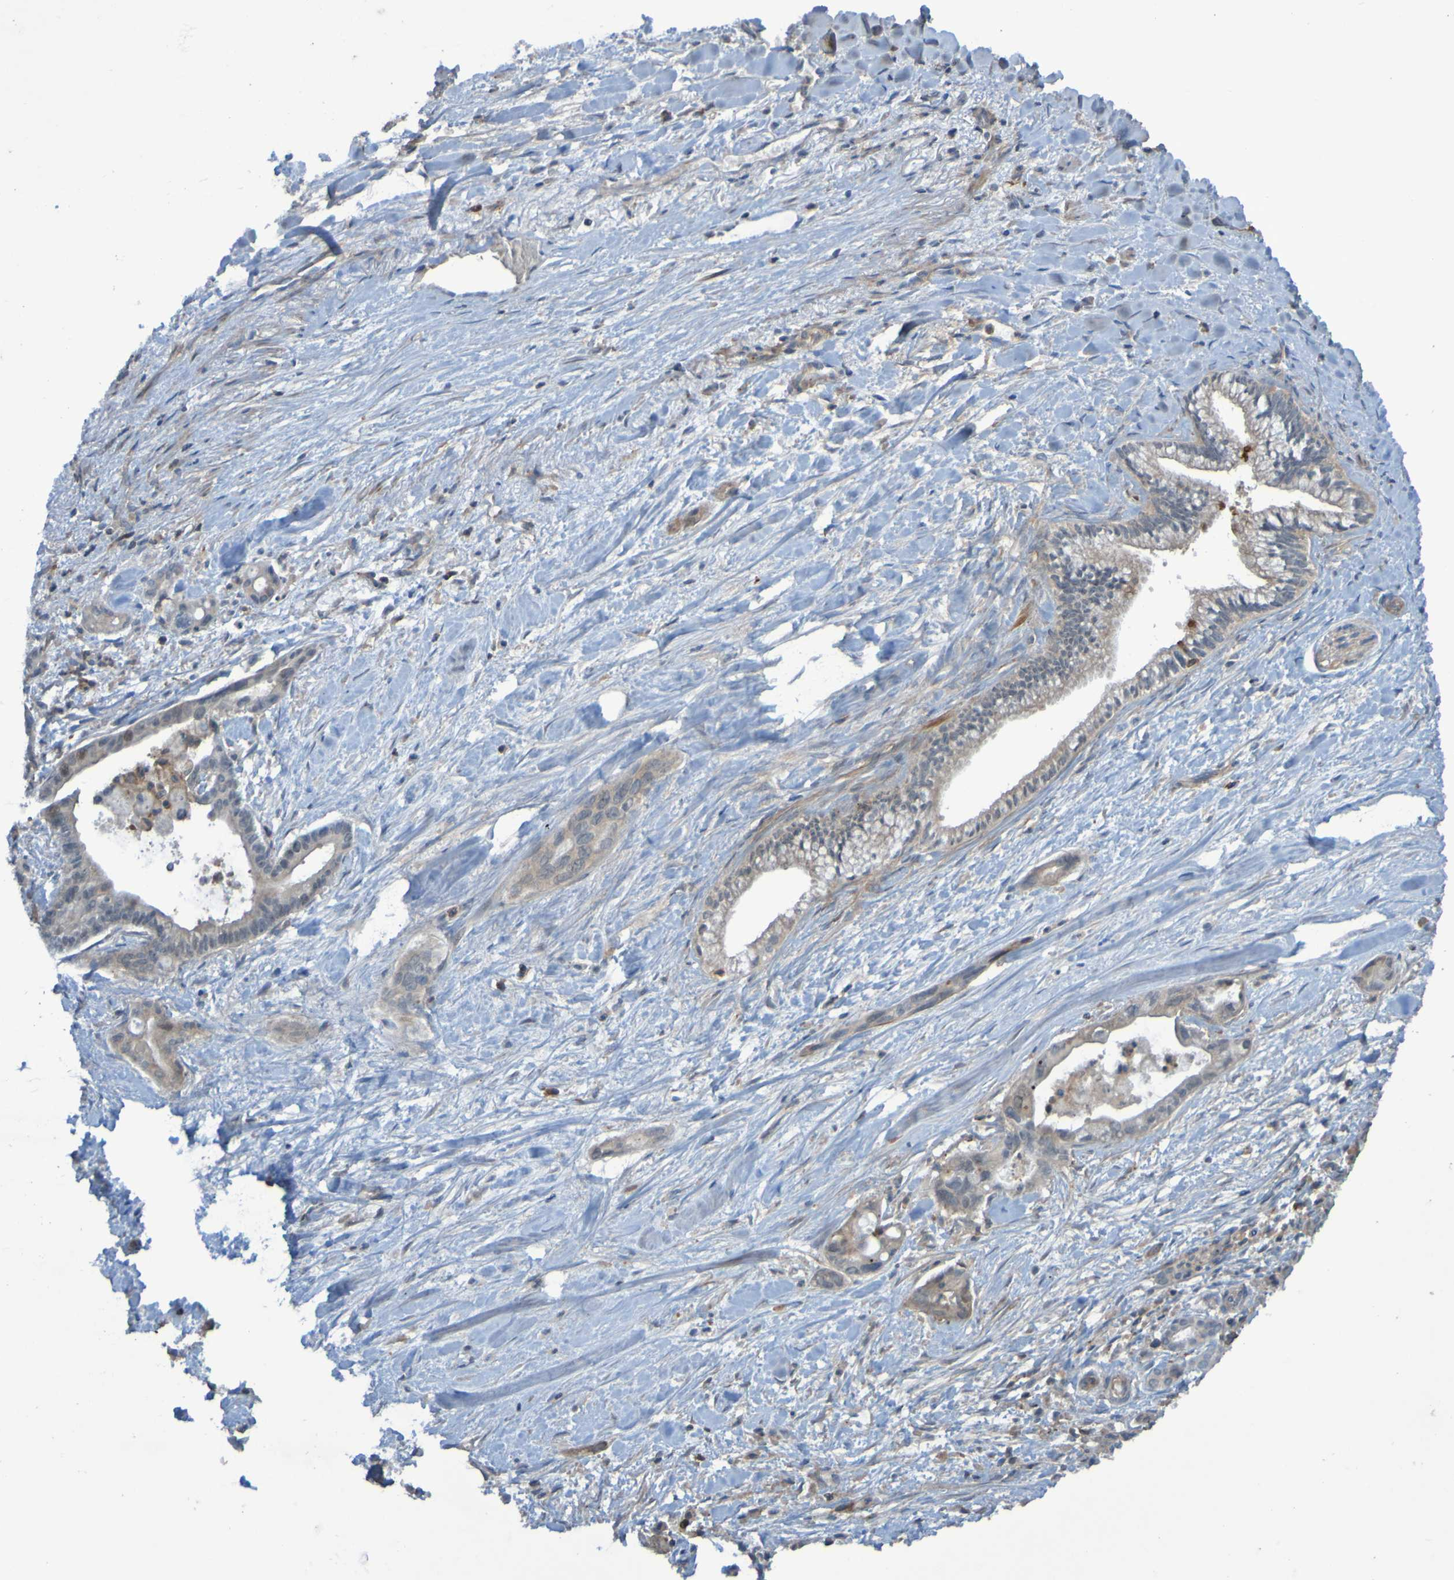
{"staining": {"intensity": "weak", "quantity": ">75%", "location": "cytoplasmic/membranous"}, "tissue": "pancreatic cancer", "cell_type": "Tumor cells", "image_type": "cancer", "snomed": [{"axis": "morphology", "description": "Adenocarcinoma, NOS"}, {"axis": "topography", "description": "Pancreas"}], "caption": "Pancreatic cancer (adenocarcinoma) stained with immunohistochemistry exhibits weak cytoplasmic/membranous positivity in approximately >75% of tumor cells. (DAB (3,3'-diaminobenzidine) IHC with brightfield microscopy, high magnification).", "gene": "PDGFB", "patient": {"sex": "male", "age": 70}}